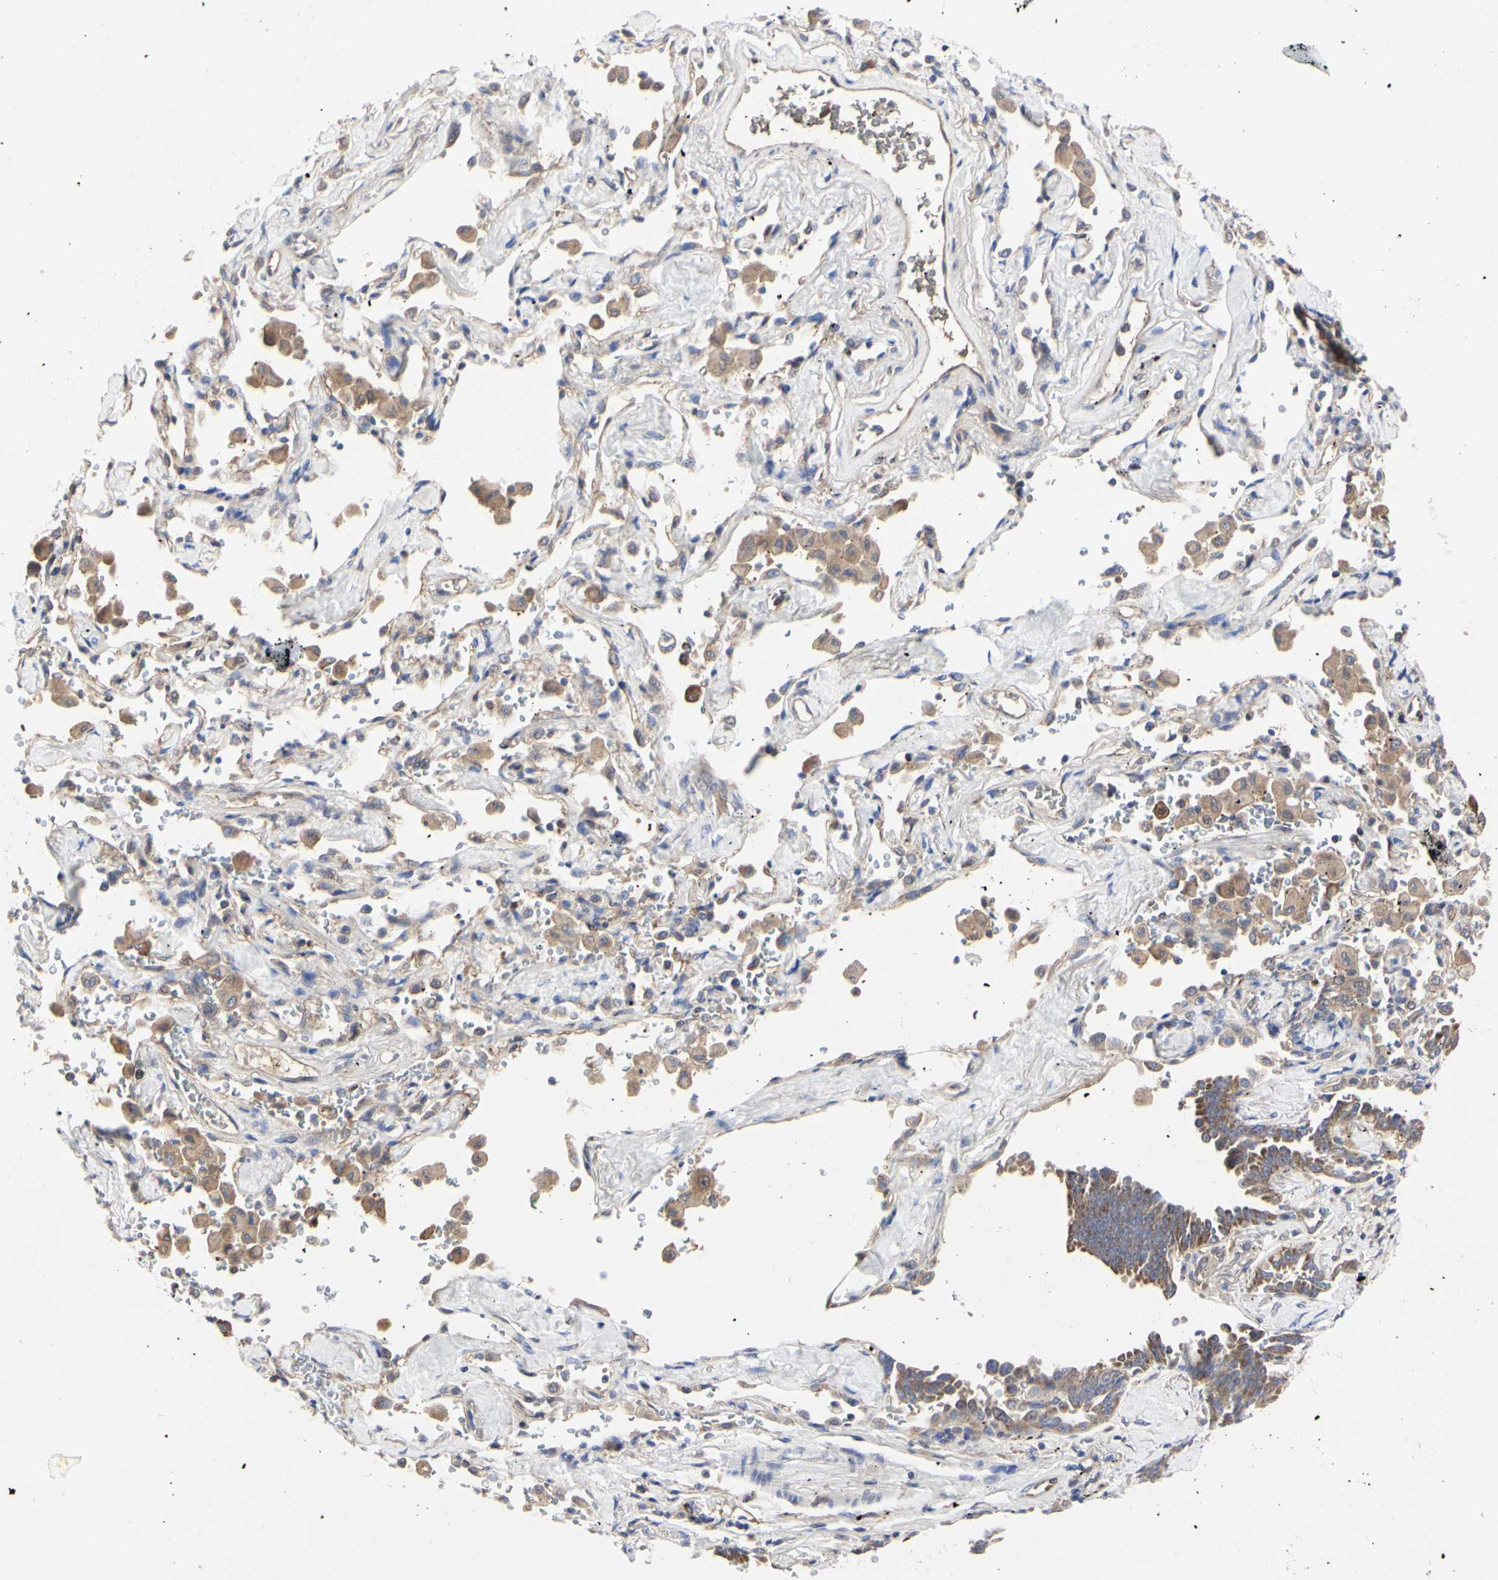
{"staining": {"intensity": "moderate", "quantity": ">75%", "location": "cytoplasmic/membranous"}, "tissue": "lung cancer", "cell_type": "Tumor cells", "image_type": "cancer", "snomed": [{"axis": "morphology", "description": "Adenocarcinoma, NOS"}, {"axis": "topography", "description": "Lung"}], "caption": "Immunohistochemistry (IHC) staining of lung cancer, which exhibits medium levels of moderate cytoplasmic/membranous positivity in approximately >75% of tumor cells indicating moderate cytoplasmic/membranous protein staining. The staining was performed using DAB (3,3'-diaminobenzidine) (brown) for protein detection and nuclei were counterstained in hematoxylin (blue).", "gene": "C3orf52", "patient": {"sex": "female", "age": 64}}